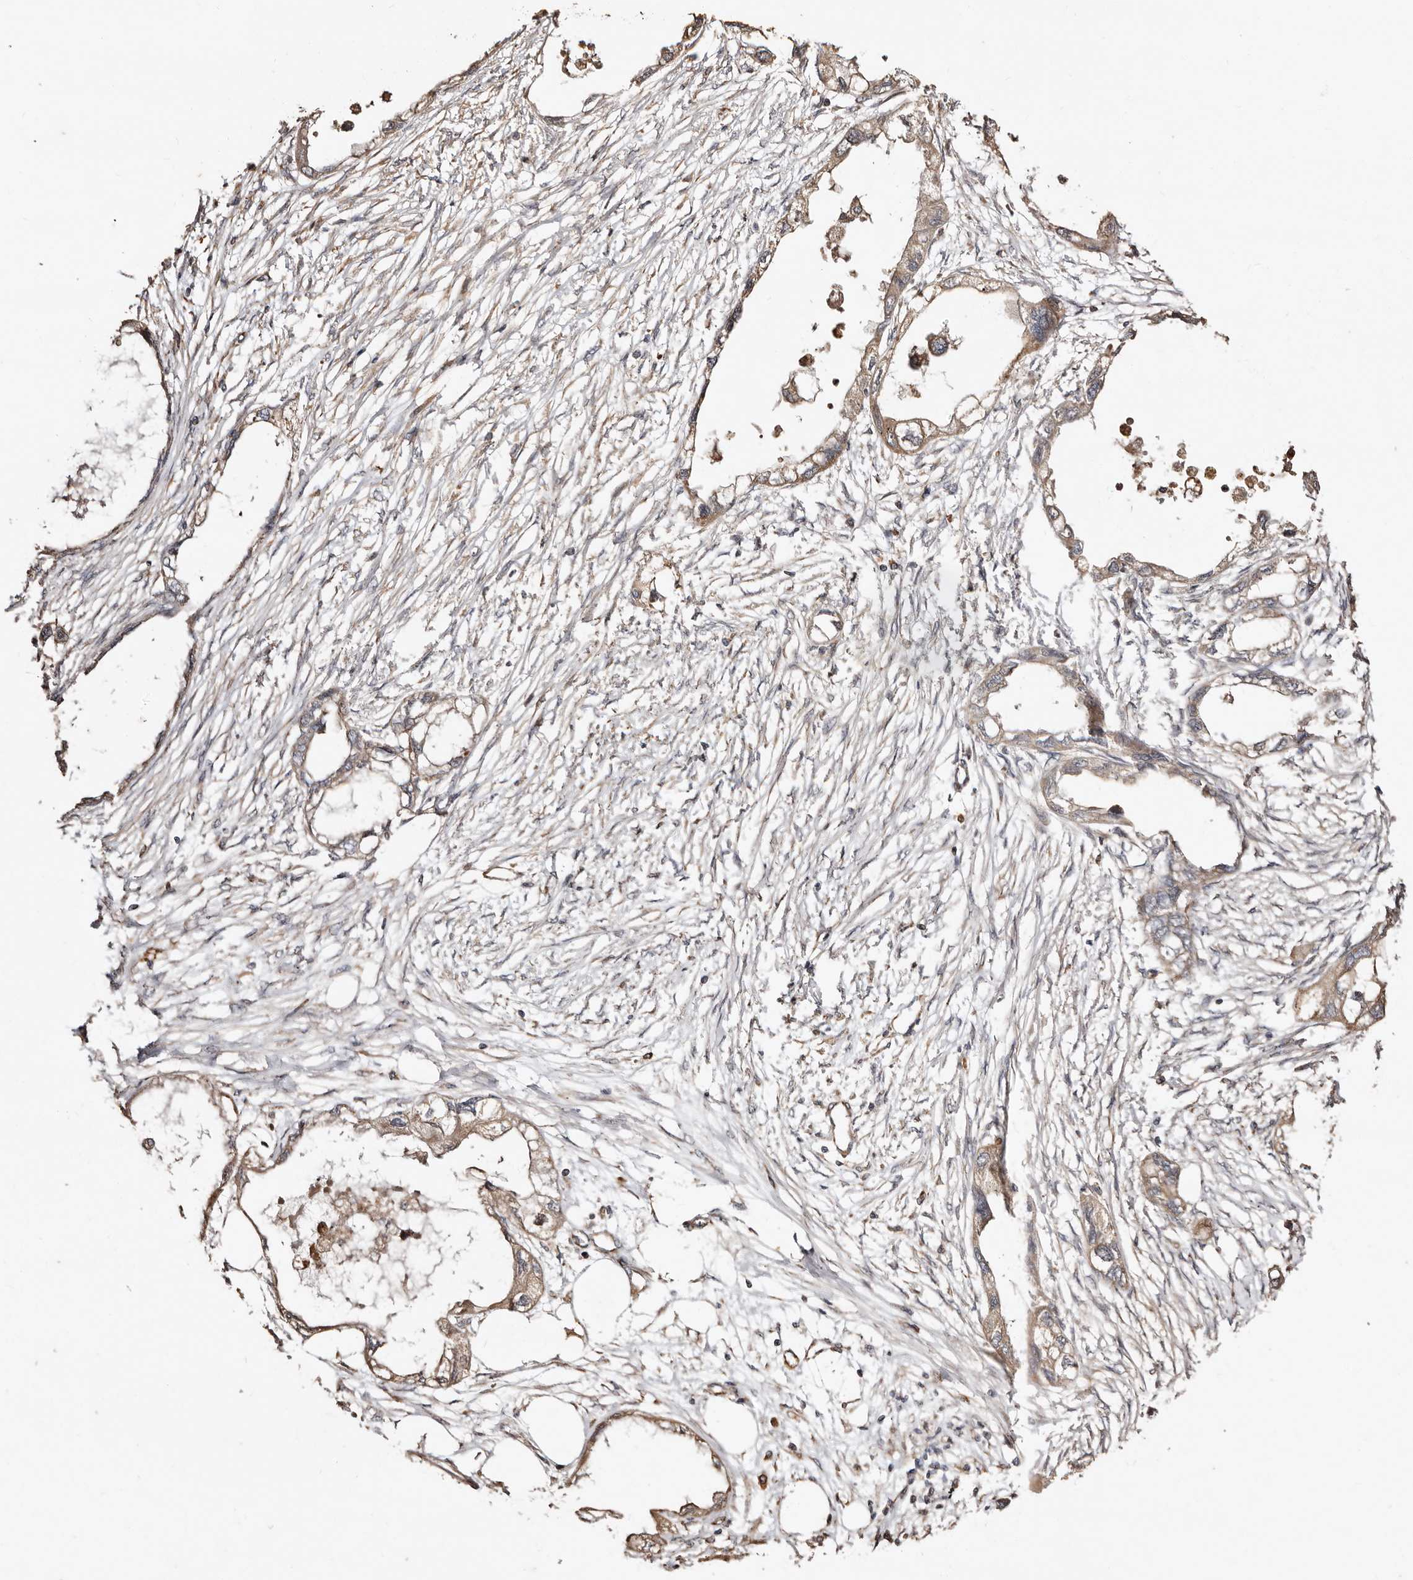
{"staining": {"intensity": "moderate", "quantity": ">75%", "location": "cytoplasmic/membranous"}, "tissue": "endometrial cancer", "cell_type": "Tumor cells", "image_type": "cancer", "snomed": [{"axis": "morphology", "description": "Adenocarcinoma, NOS"}, {"axis": "morphology", "description": "Adenocarcinoma, metastatic, NOS"}, {"axis": "topography", "description": "Adipose tissue"}, {"axis": "topography", "description": "Endometrium"}], "caption": "DAB (3,3'-diaminobenzidine) immunohistochemical staining of human endometrial metastatic adenocarcinoma displays moderate cytoplasmic/membranous protein positivity in approximately >75% of tumor cells.", "gene": "MACC1", "patient": {"sex": "female", "age": 67}}